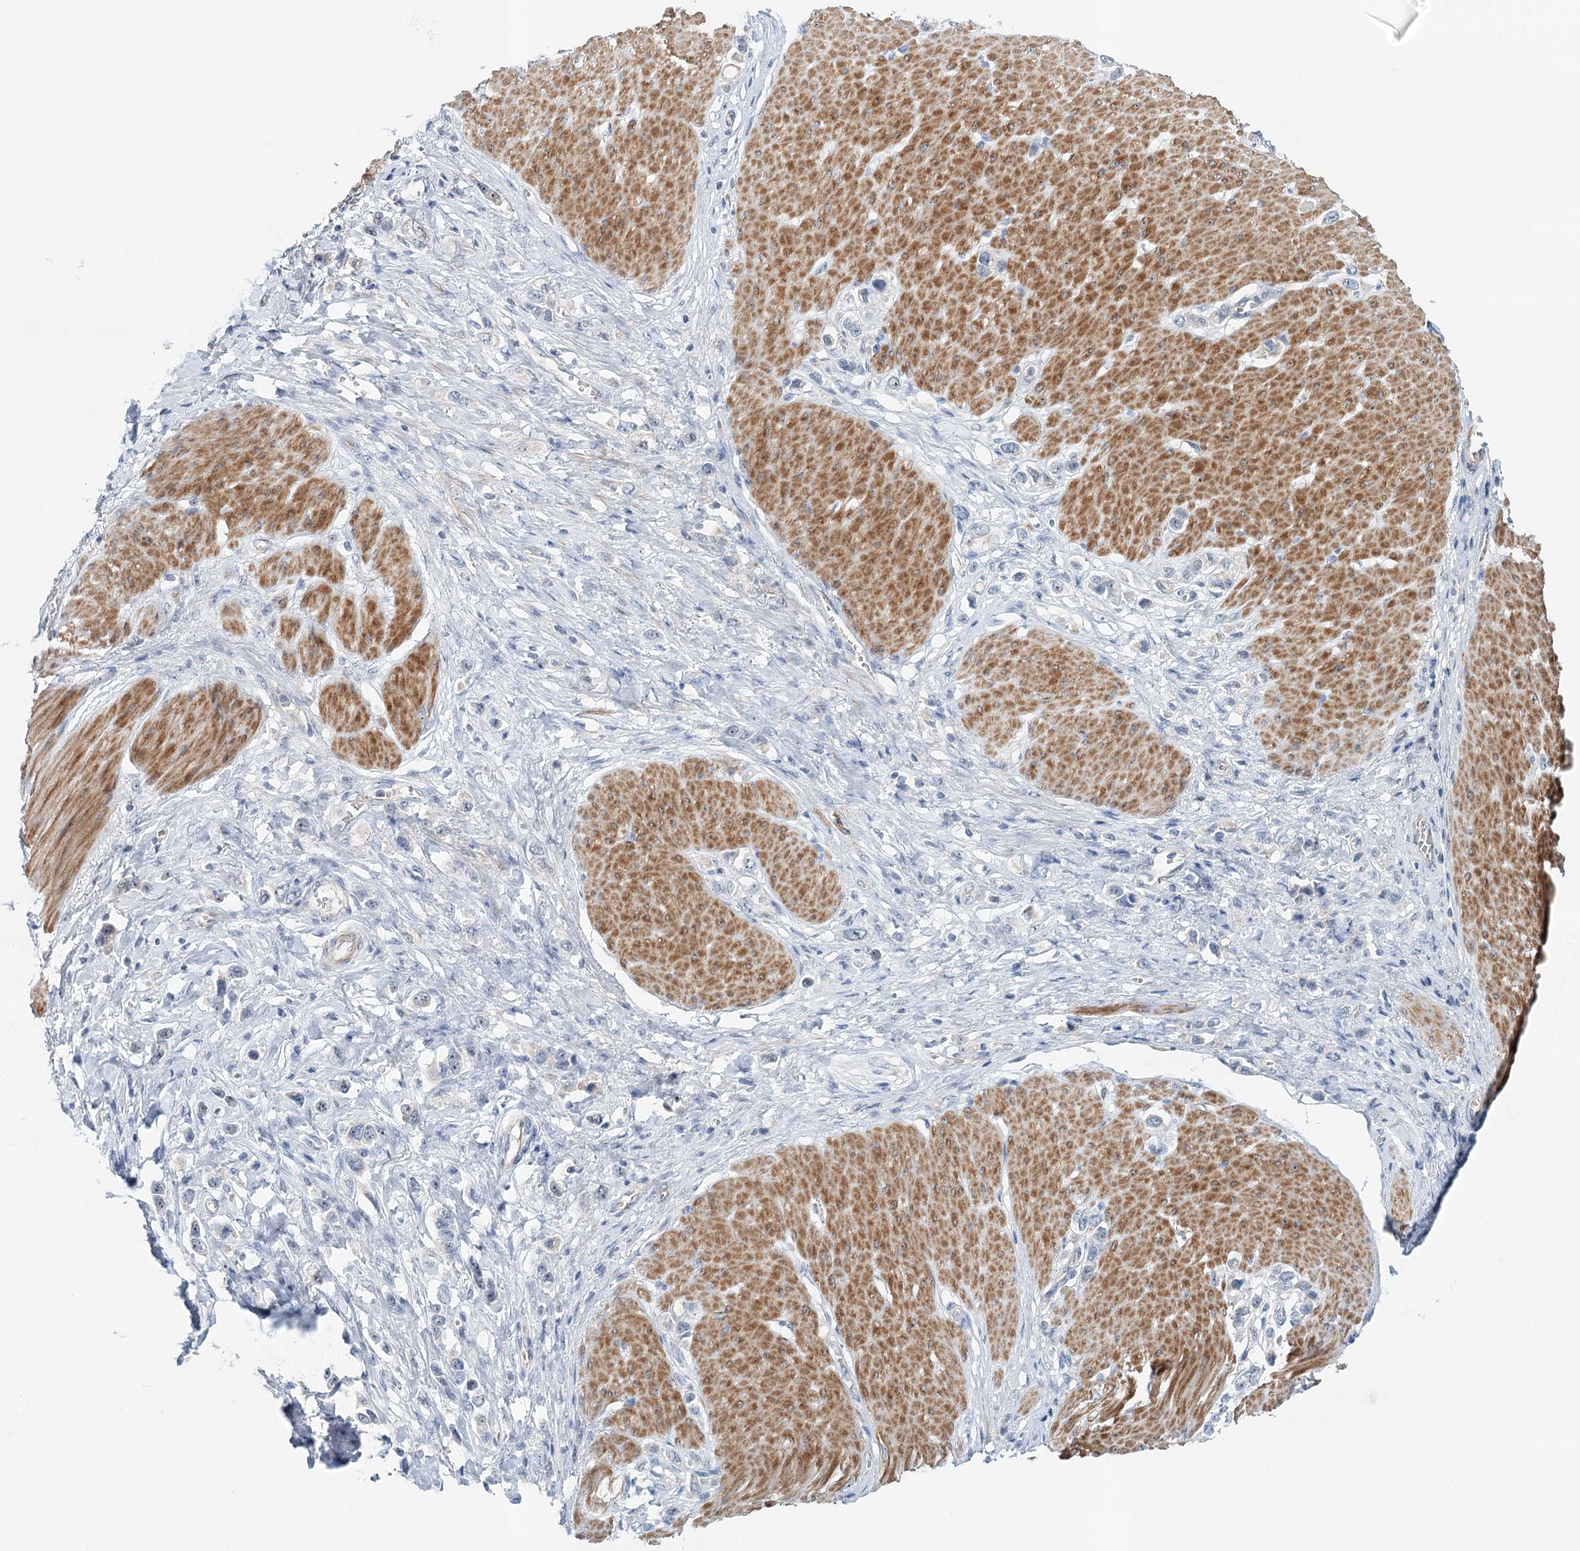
{"staining": {"intensity": "negative", "quantity": "none", "location": "none"}, "tissue": "stomach cancer", "cell_type": "Tumor cells", "image_type": "cancer", "snomed": [{"axis": "morphology", "description": "Normal tissue, NOS"}, {"axis": "morphology", "description": "Adenocarcinoma, NOS"}, {"axis": "topography", "description": "Stomach, upper"}, {"axis": "topography", "description": "Stomach"}], "caption": "Human adenocarcinoma (stomach) stained for a protein using immunohistochemistry (IHC) exhibits no positivity in tumor cells.", "gene": "RBM43", "patient": {"sex": "female", "age": 65}}